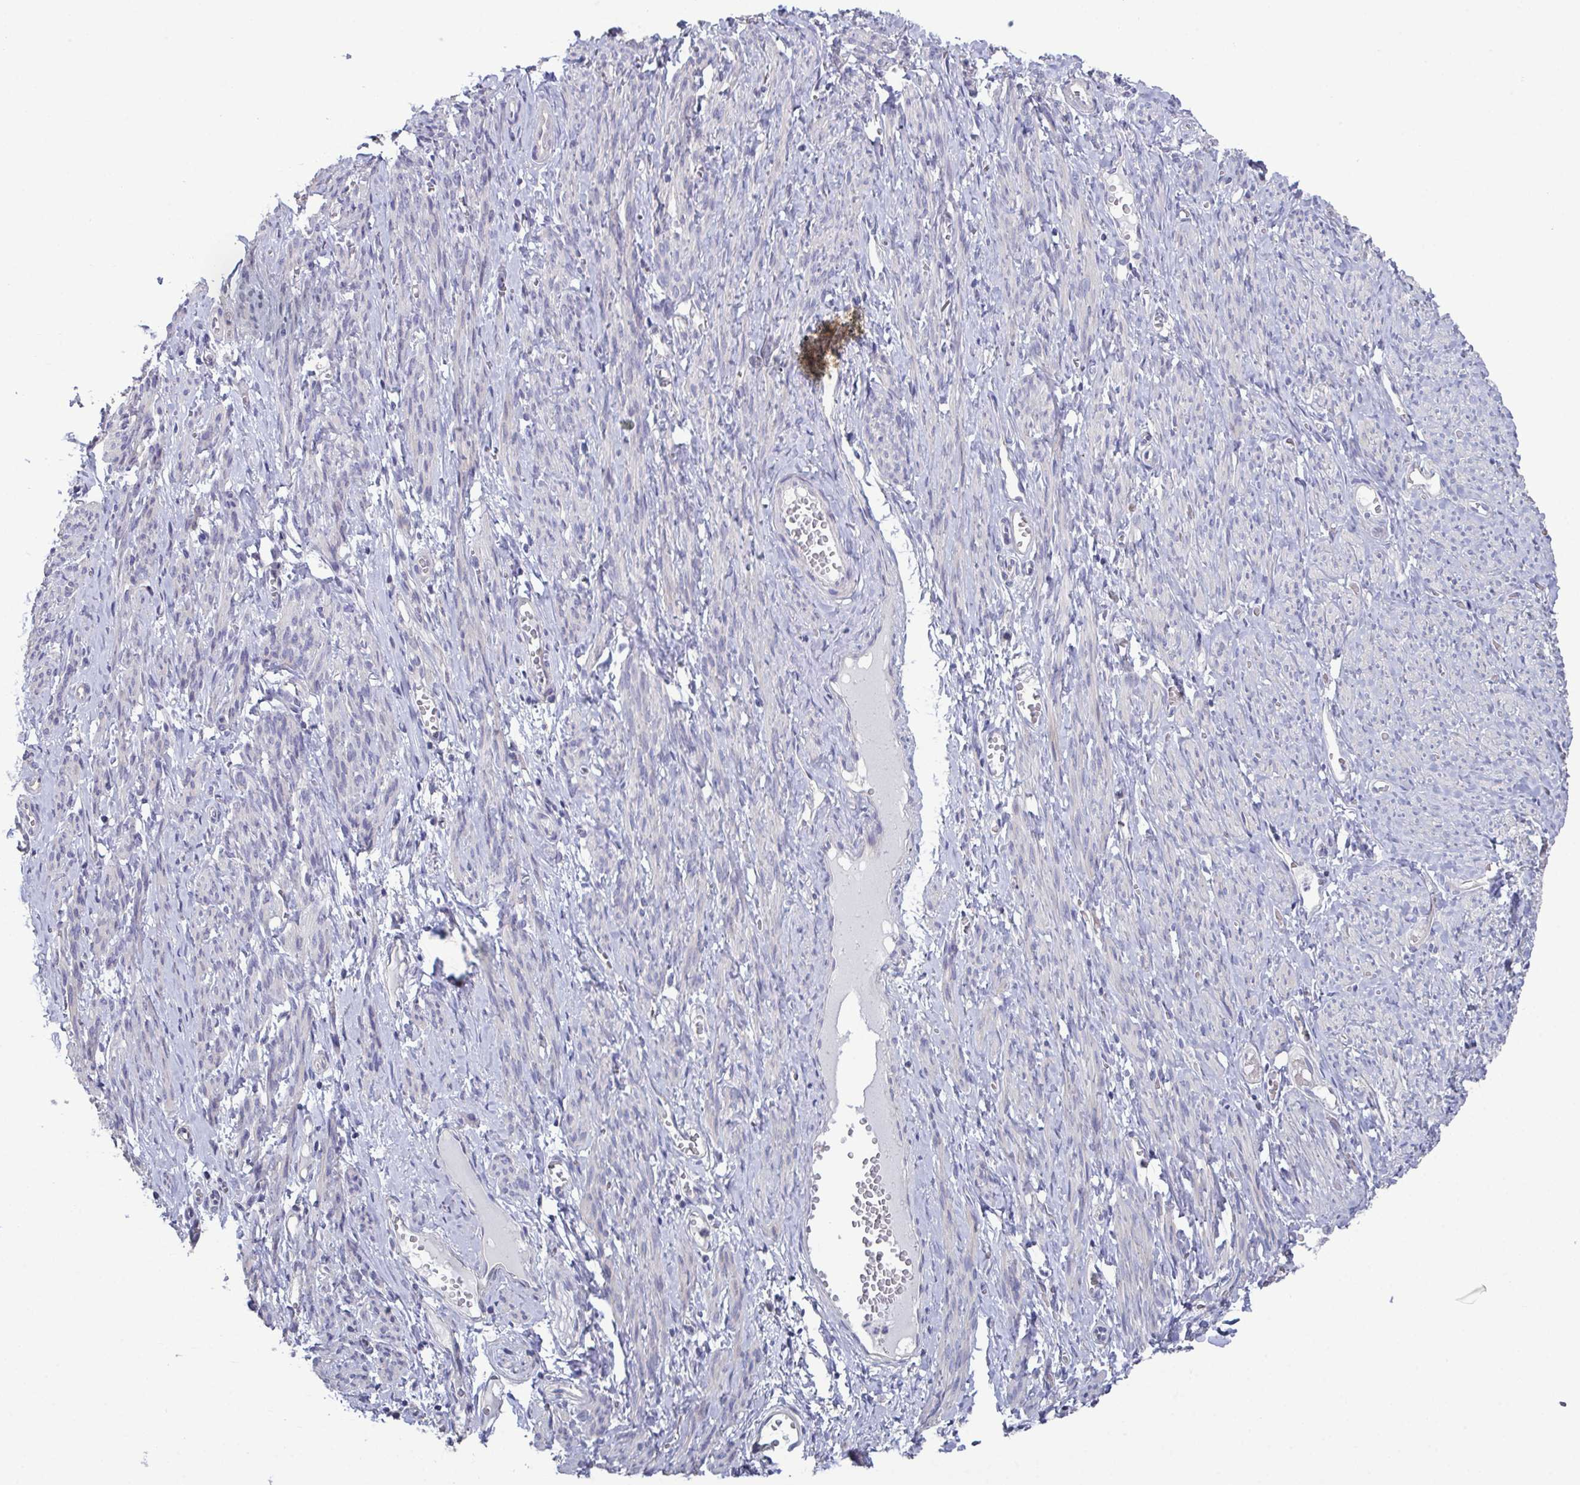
{"staining": {"intensity": "weak", "quantity": "<25%", "location": "cytoplasmic/membranous"}, "tissue": "smooth muscle", "cell_type": "Smooth muscle cells", "image_type": "normal", "snomed": [{"axis": "morphology", "description": "Normal tissue, NOS"}, {"axis": "topography", "description": "Smooth muscle"}], "caption": "This is an immunohistochemistry (IHC) micrograph of unremarkable smooth muscle. There is no staining in smooth muscle cells.", "gene": "GLDC", "patient": {"sex": "female", "age": 65}}